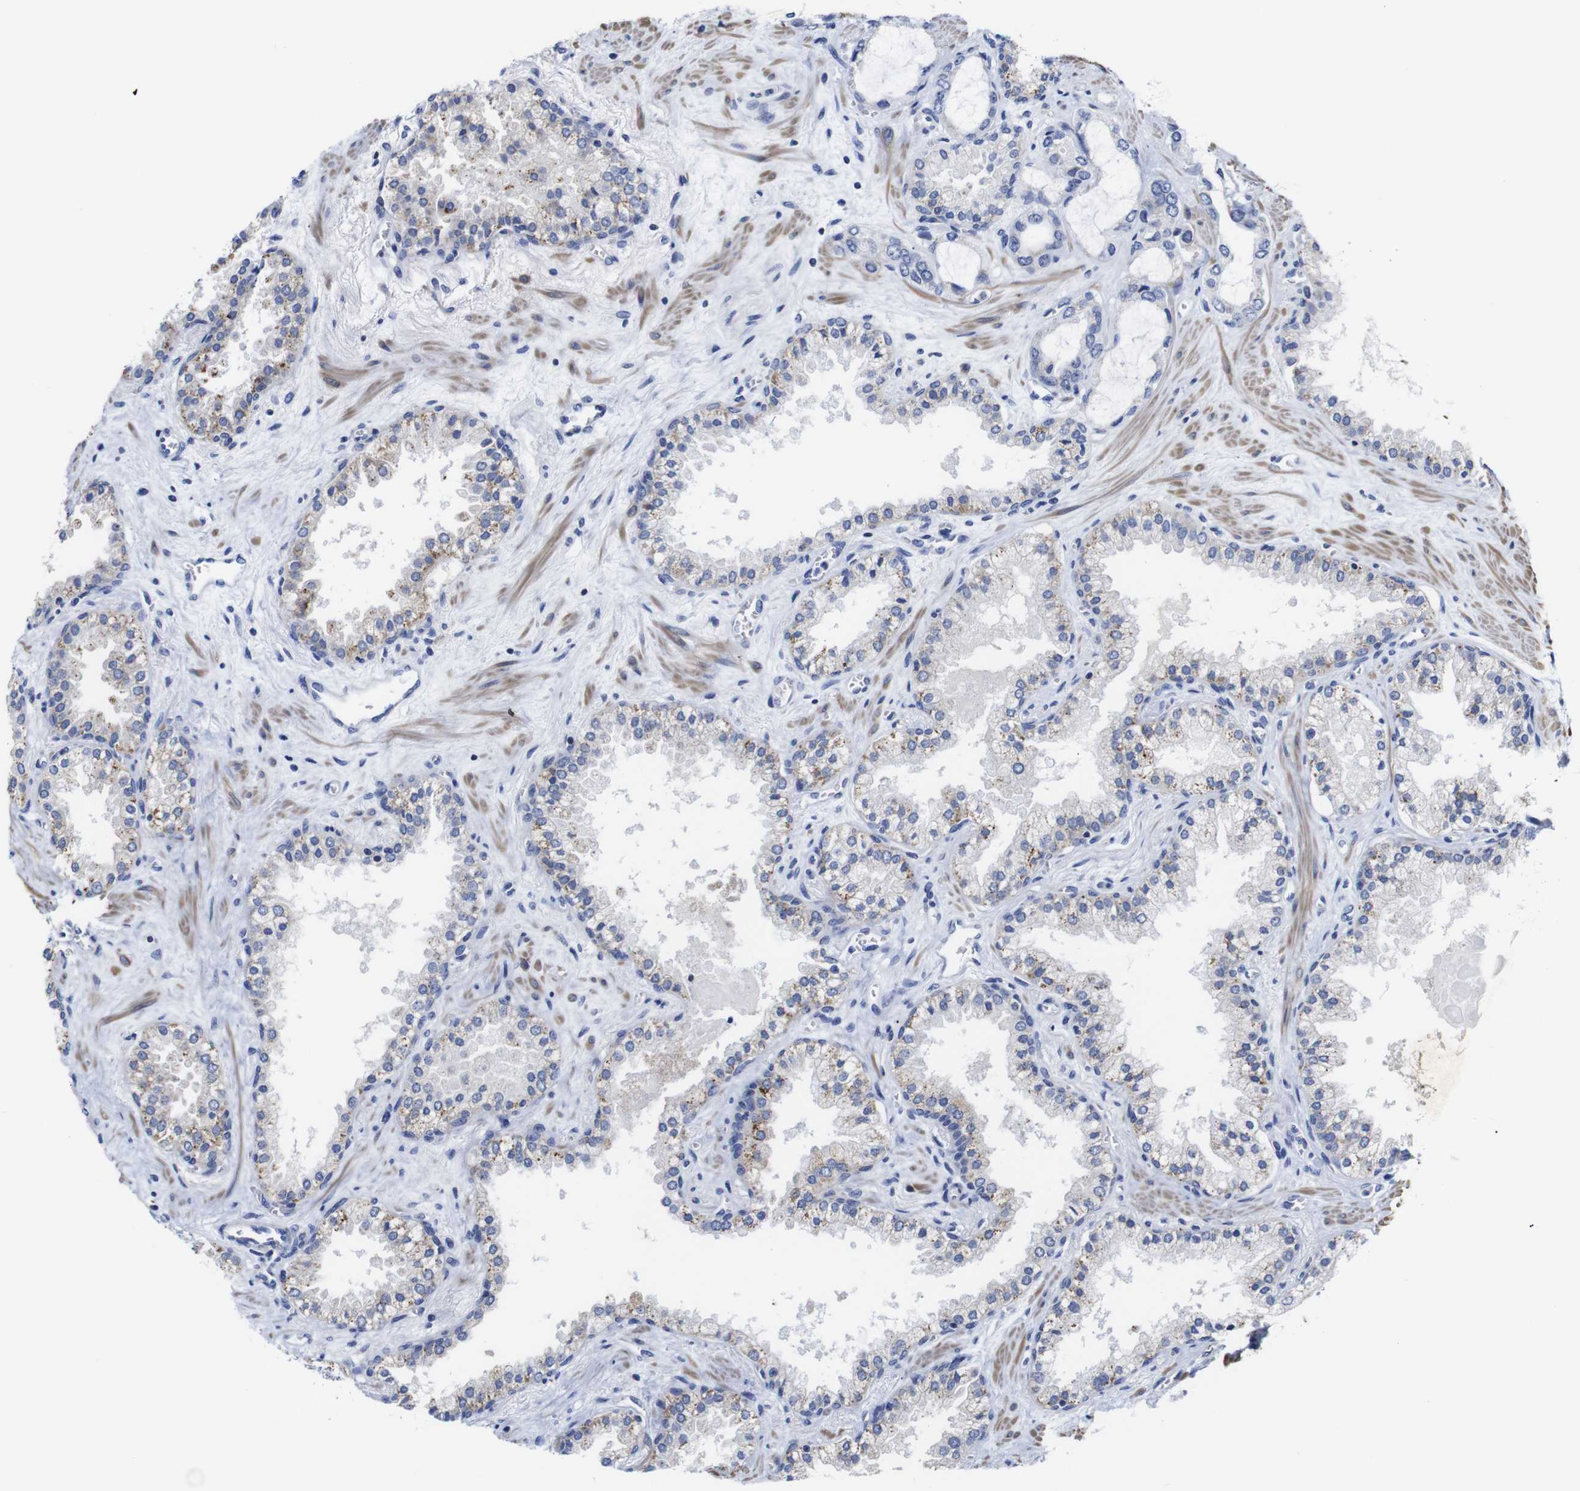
{"staining": {"intensity": "negative", "quantity": "none", "location": "none"}, "tissue": "prostate cancer", "cell_type": "Tumor cells", "image_type": "cancer", "snomed": [{"axis": "morphology", "description": "Adenocarcinoma, Low grade"}, {"axis": "topography", "description": "Prostate"}], "caption": "Immunohistochemical staining of prostate cancer demonstrates no significant expression in tumor cells.", "gene": "LRRC55", "patient": {"sex": "male", "age": 60}}